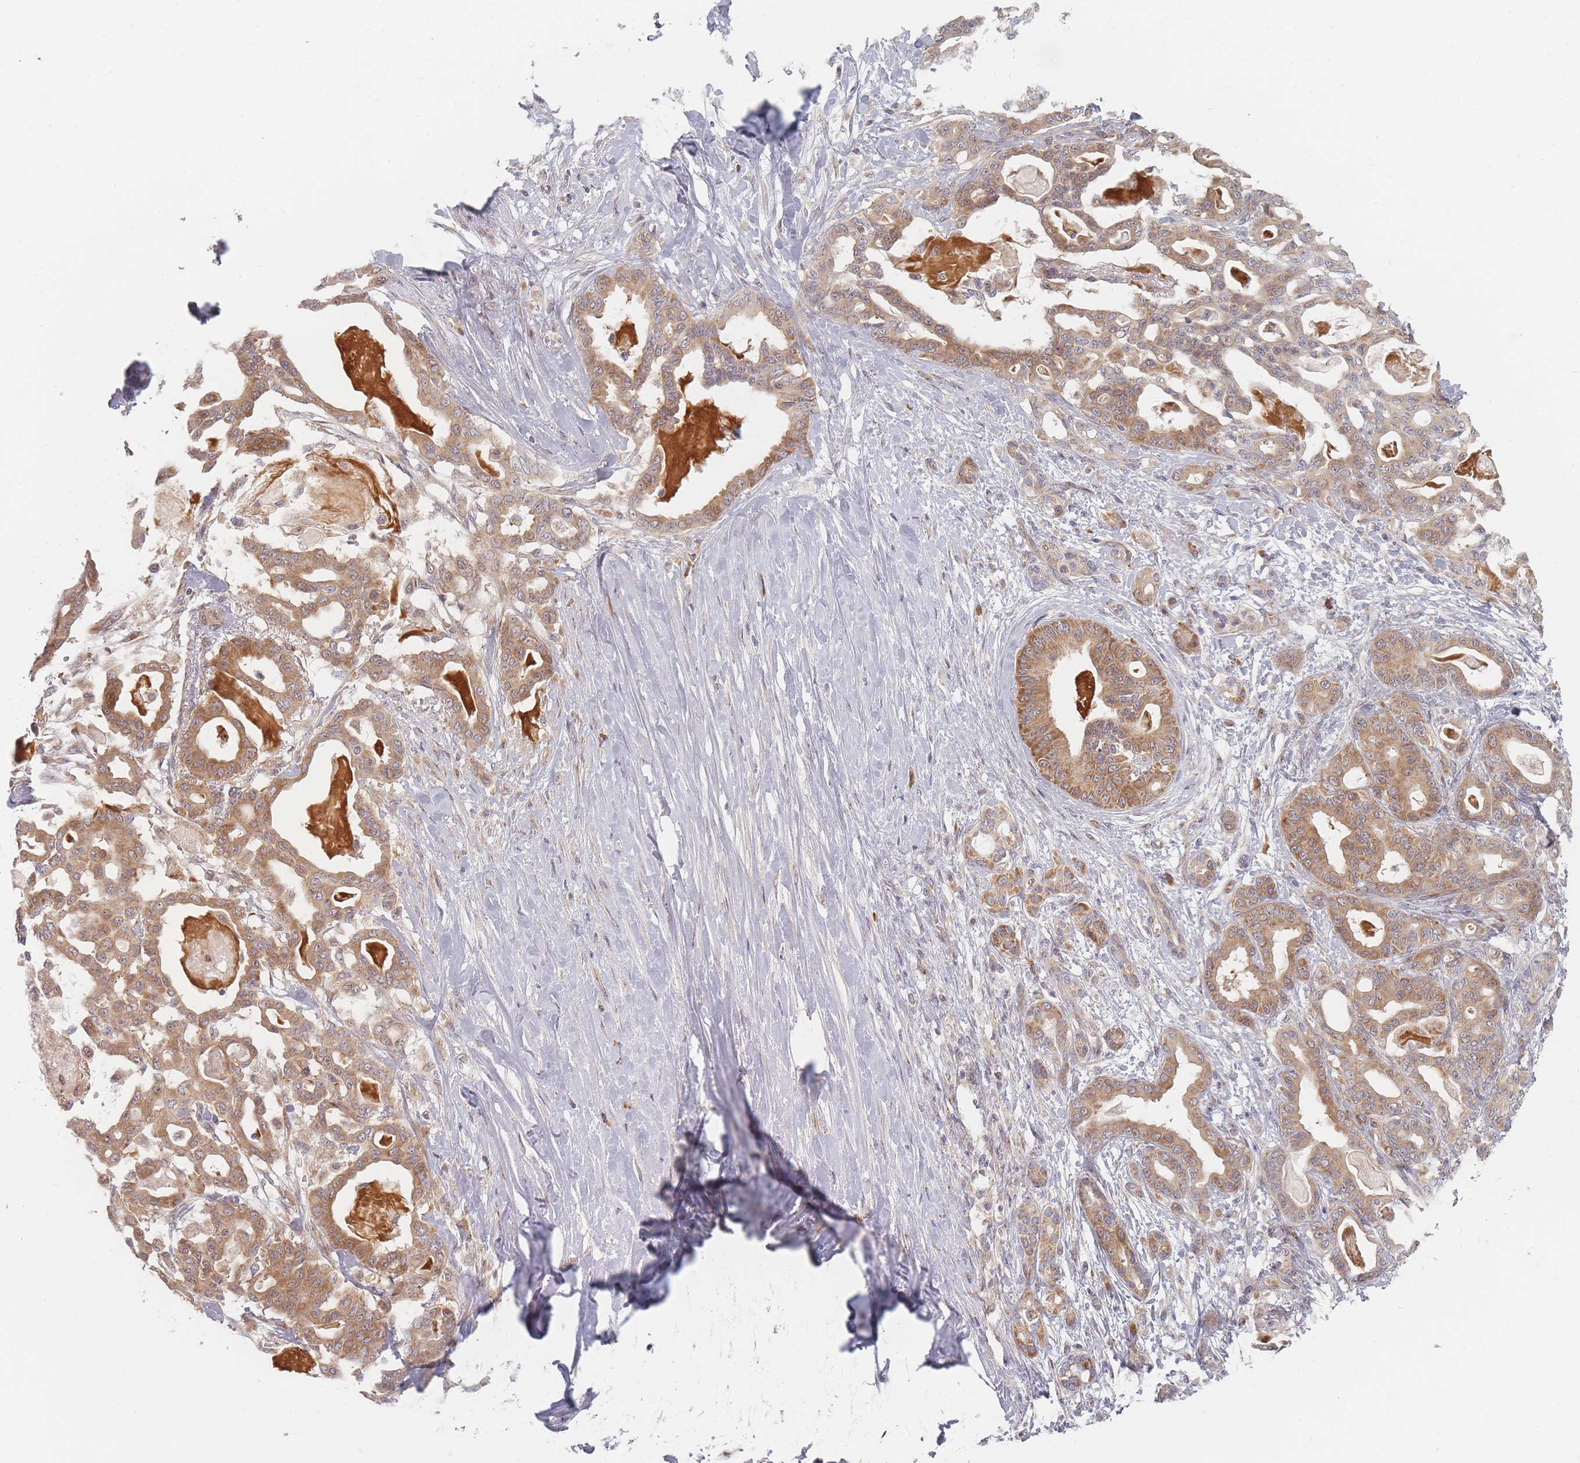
{"staining": {"intensity": "moderate", "quantity": ">75%", "location": "cytoplasmic/membranous"}, "tissue": "pancreatic cancer", "cell_type": "Tumor cells", "image_type": "cancer", "snomed": [{"axis": "morphology", "description": "Adenocarcinoma, NOS"}, {"axis": "topography", "description": "Pancreas"}], "caption": "IHC (DAB (3,3'-diaminobenzidine)) staining of human adenocarcinoma (pancreatic) shows moderate cytoplasmic/membranous protein expression in approximately >75% of tumor cells.", "gene": "ZKSCAN7", "patient": {"sex": "male", "age": 63}}